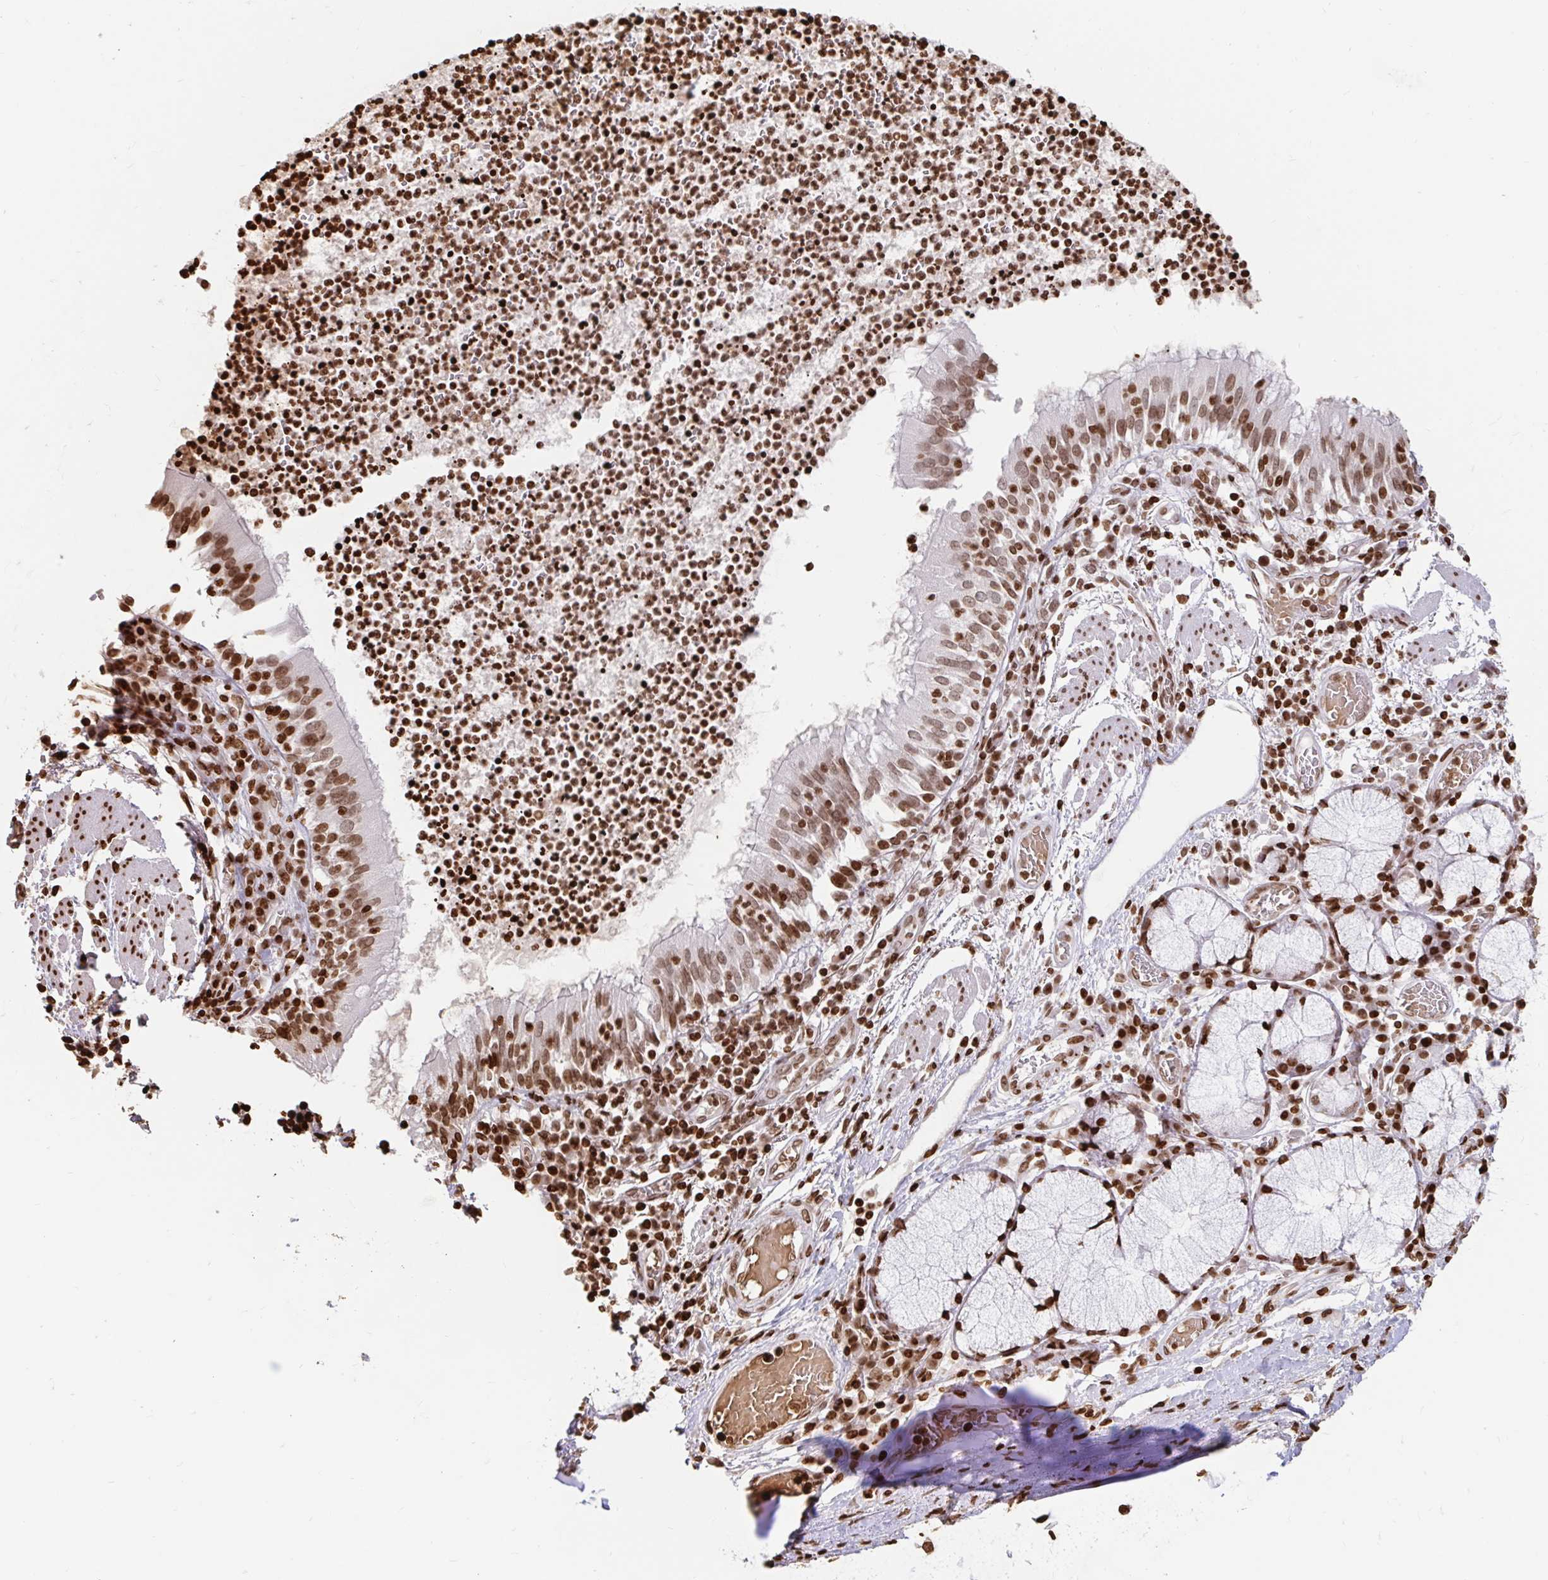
{"staining": {"intensity": "moderate", "quantity": ">75%", "location": "nuclear"}, "tissue": "bronchus", "cell_type": "Respiratory epithelial cells", "image_type": "normal", "snomed": [{"axis": "morphology", "description": "Normal tissue, NOS"}, {"axis": "topography", "description": "Lymph node"}, {"axis": "topography", "description": "Bronchus"}], "caption": "An immunohistochemistry histopathology image of normal tissue is shown. Protein staining in brown shows moderate nuclear positivity in bronchus within respiratory epithelial cells.", "gene": "H2BC5", "patient": {"sex": "male", "age": 56}}